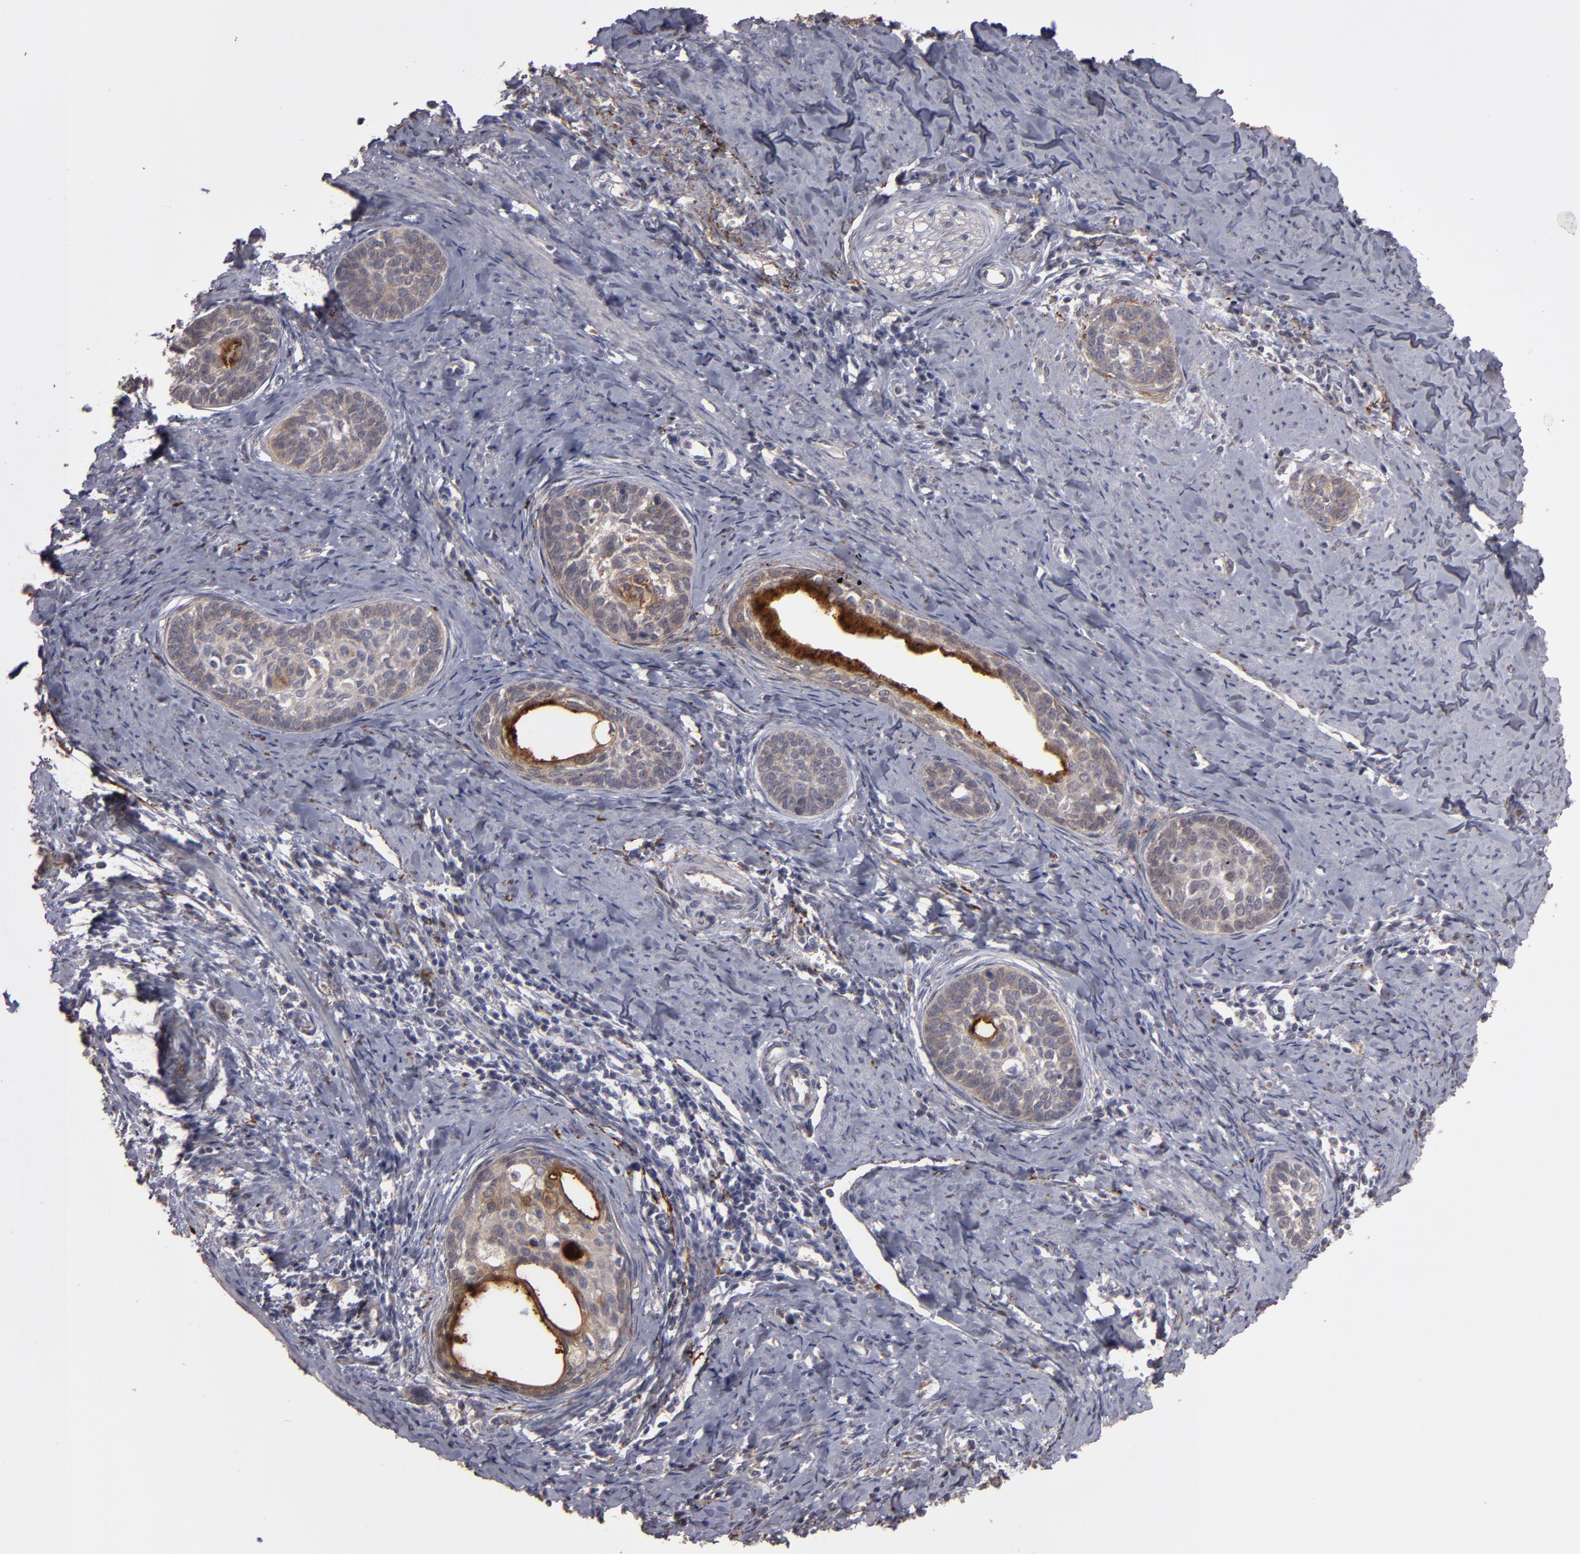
{"staining": {"intensity": "moderate", "quantity": "25%-75%", "location": "cytoplasmic/membranous"}, "tissue": "cervical cancer", "cell_type": "Tumor cells", "image_type": "cancer", "snomed": [{"axis": "morphology", "description": "Squamous cell carcinoma, NOS"}, {"axis": "topography", "description": "Cervix"}], "caption": "Tumor cells display medium levels of moderate cytoplasmic/membranous positivity in approximately 25%-75% of cells in squamous cell carcinoma (cervical).", "gene": "CD55", "patient": {"sex": "female", "age": 33}}